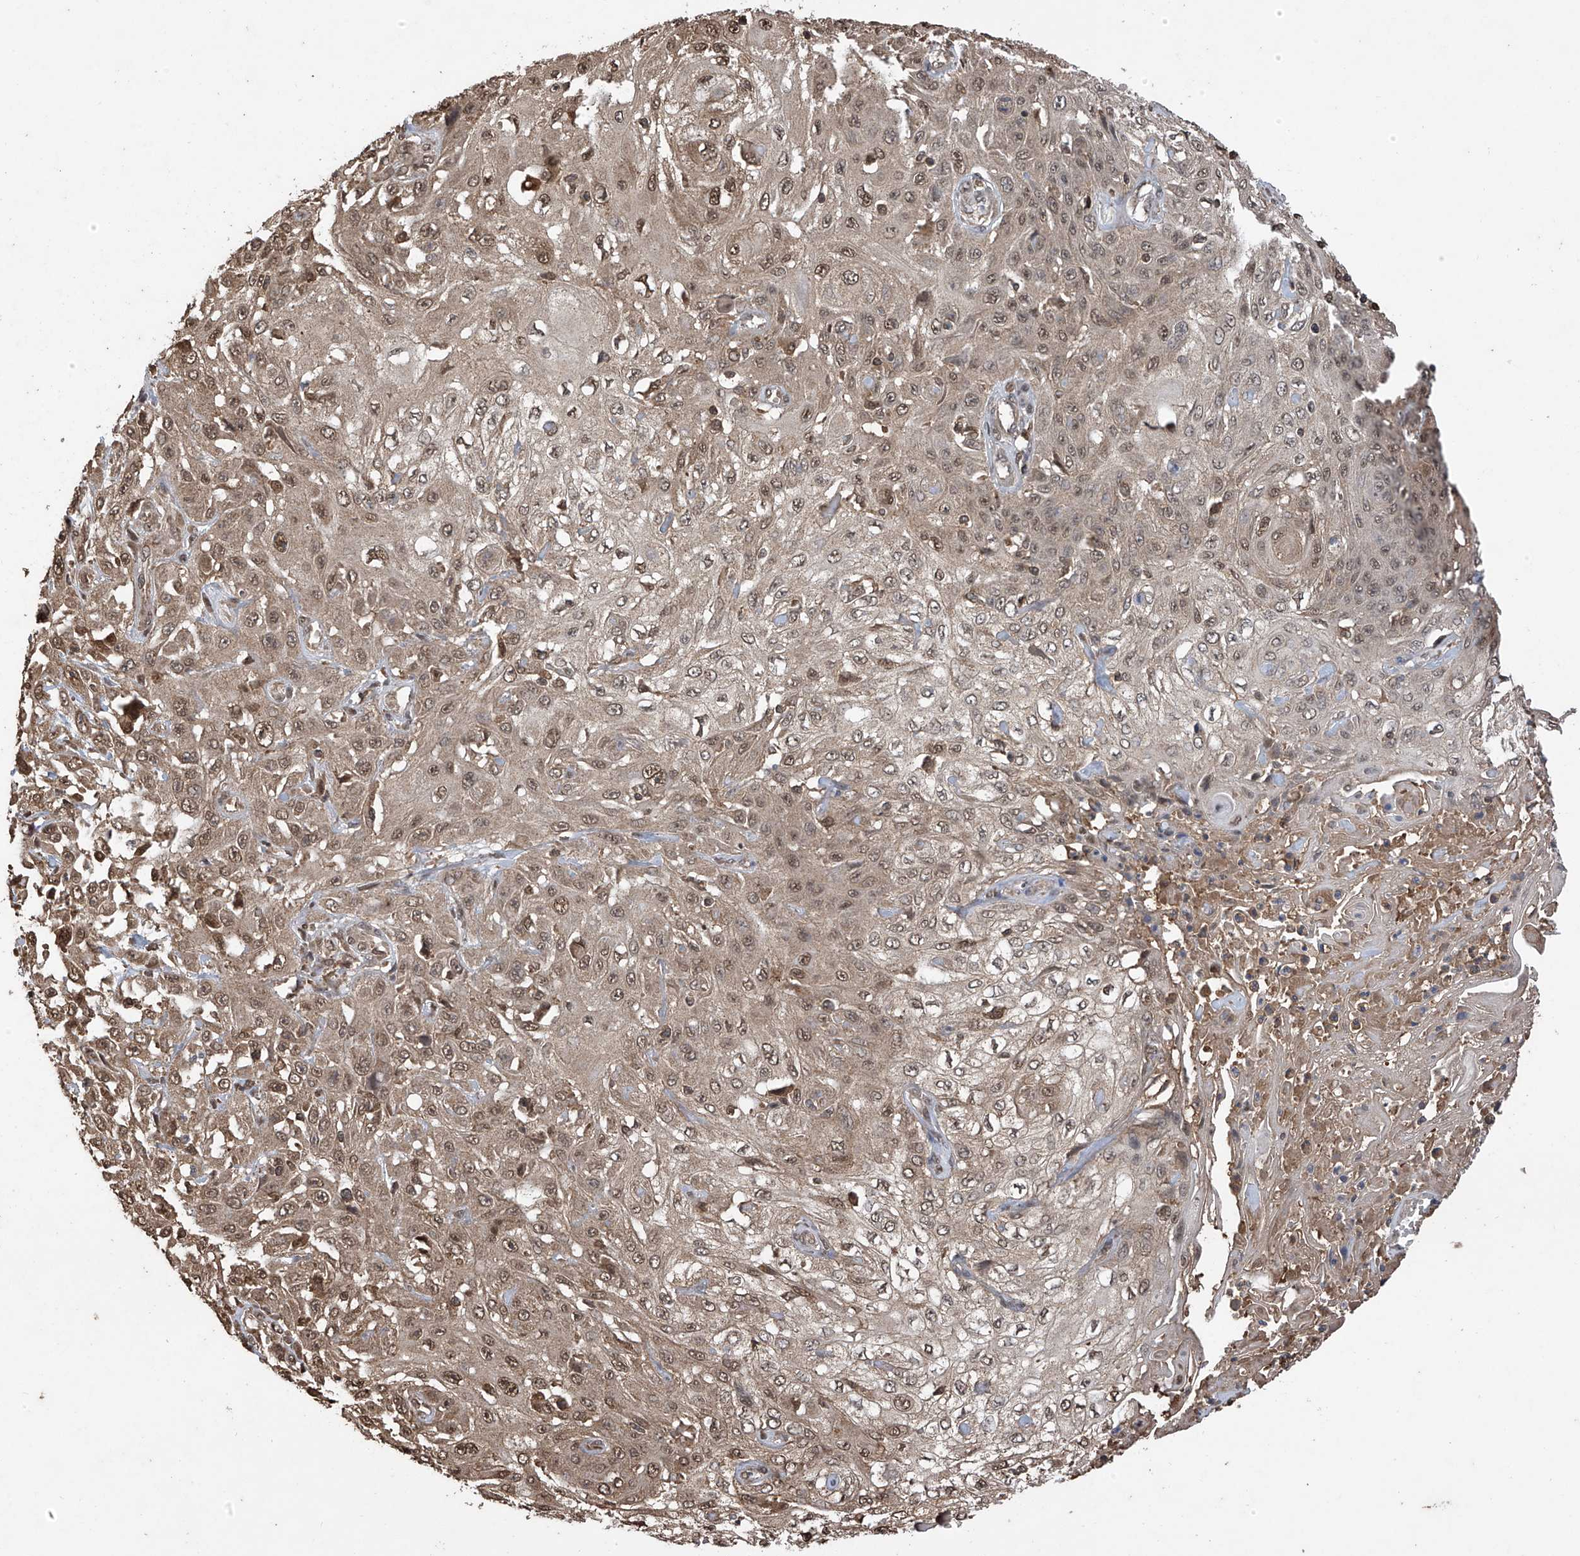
{"staining": {"intensity": "moderate", "quantity": ">75%", "location": "cytoplasmic/membranous,nuclear"}, "tissue": "skin cancer", "cell_type": "Tumor cells", "image_type": "cancer", "snomed": [{"axis": "morphology", "description": "Squamous cell carcinoma, NOS"}, {"axis": "morphology", "description": "Squamous cell carcinoma, metastatic, NOS"}, {"axis": "topography", "description": "Skin"}, {"axis": "topography", "description": "Lymph node"}], "caption": "This micrograph exhibits IHC staining of human skin cancer, with medium moderate cytoplasmic/membranous and nuclear expression in approximately >75% of tumor cells.", "gene": "PNPT1", "patient": {"sex": "male", "age": 75}}